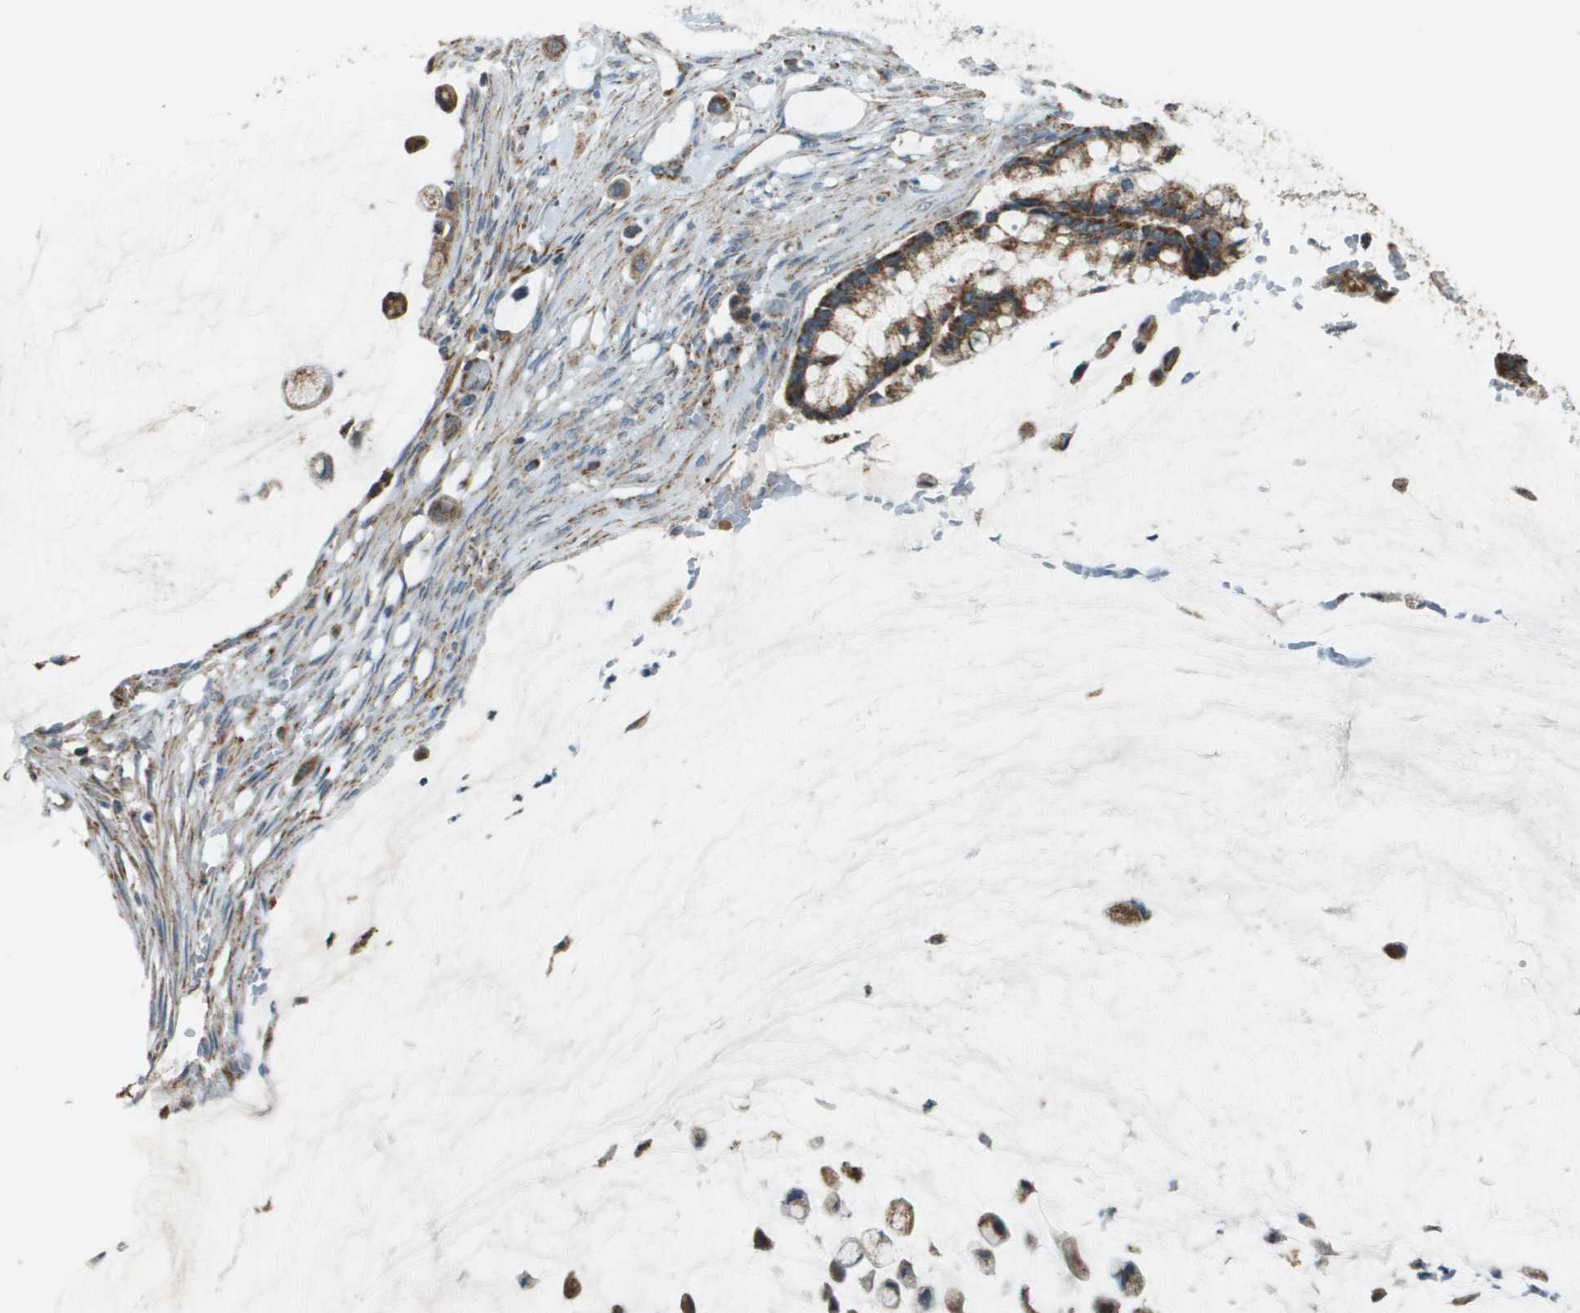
{"staining": {"intensity": "strong", "quantity": ">75%", "location": "cytoplasmic/membranous"}, "tissue": "pancreatic cancer", "cell_type": "Tumor cells", "image_type": "cancer", "snomed": [{"axis": "morphology", "description": "Adenocarcinoma, NOS"}, {"axis": "topography", "description": "Pancreas"}], "caption": "Immunohistochemical staining of human pancreatic adenocarcinoma shows high levels of strong cytoplasmic/membranous protein staining in approximately >75% of tumor cells. The staining was performed using DAB (3,3'-diaminobenzidine), with brown indicating positive protein expression. Nuclei are stained blue with hematoxylin.", "gene": "FH", "patient": {"sex": "male", "age": 41}}